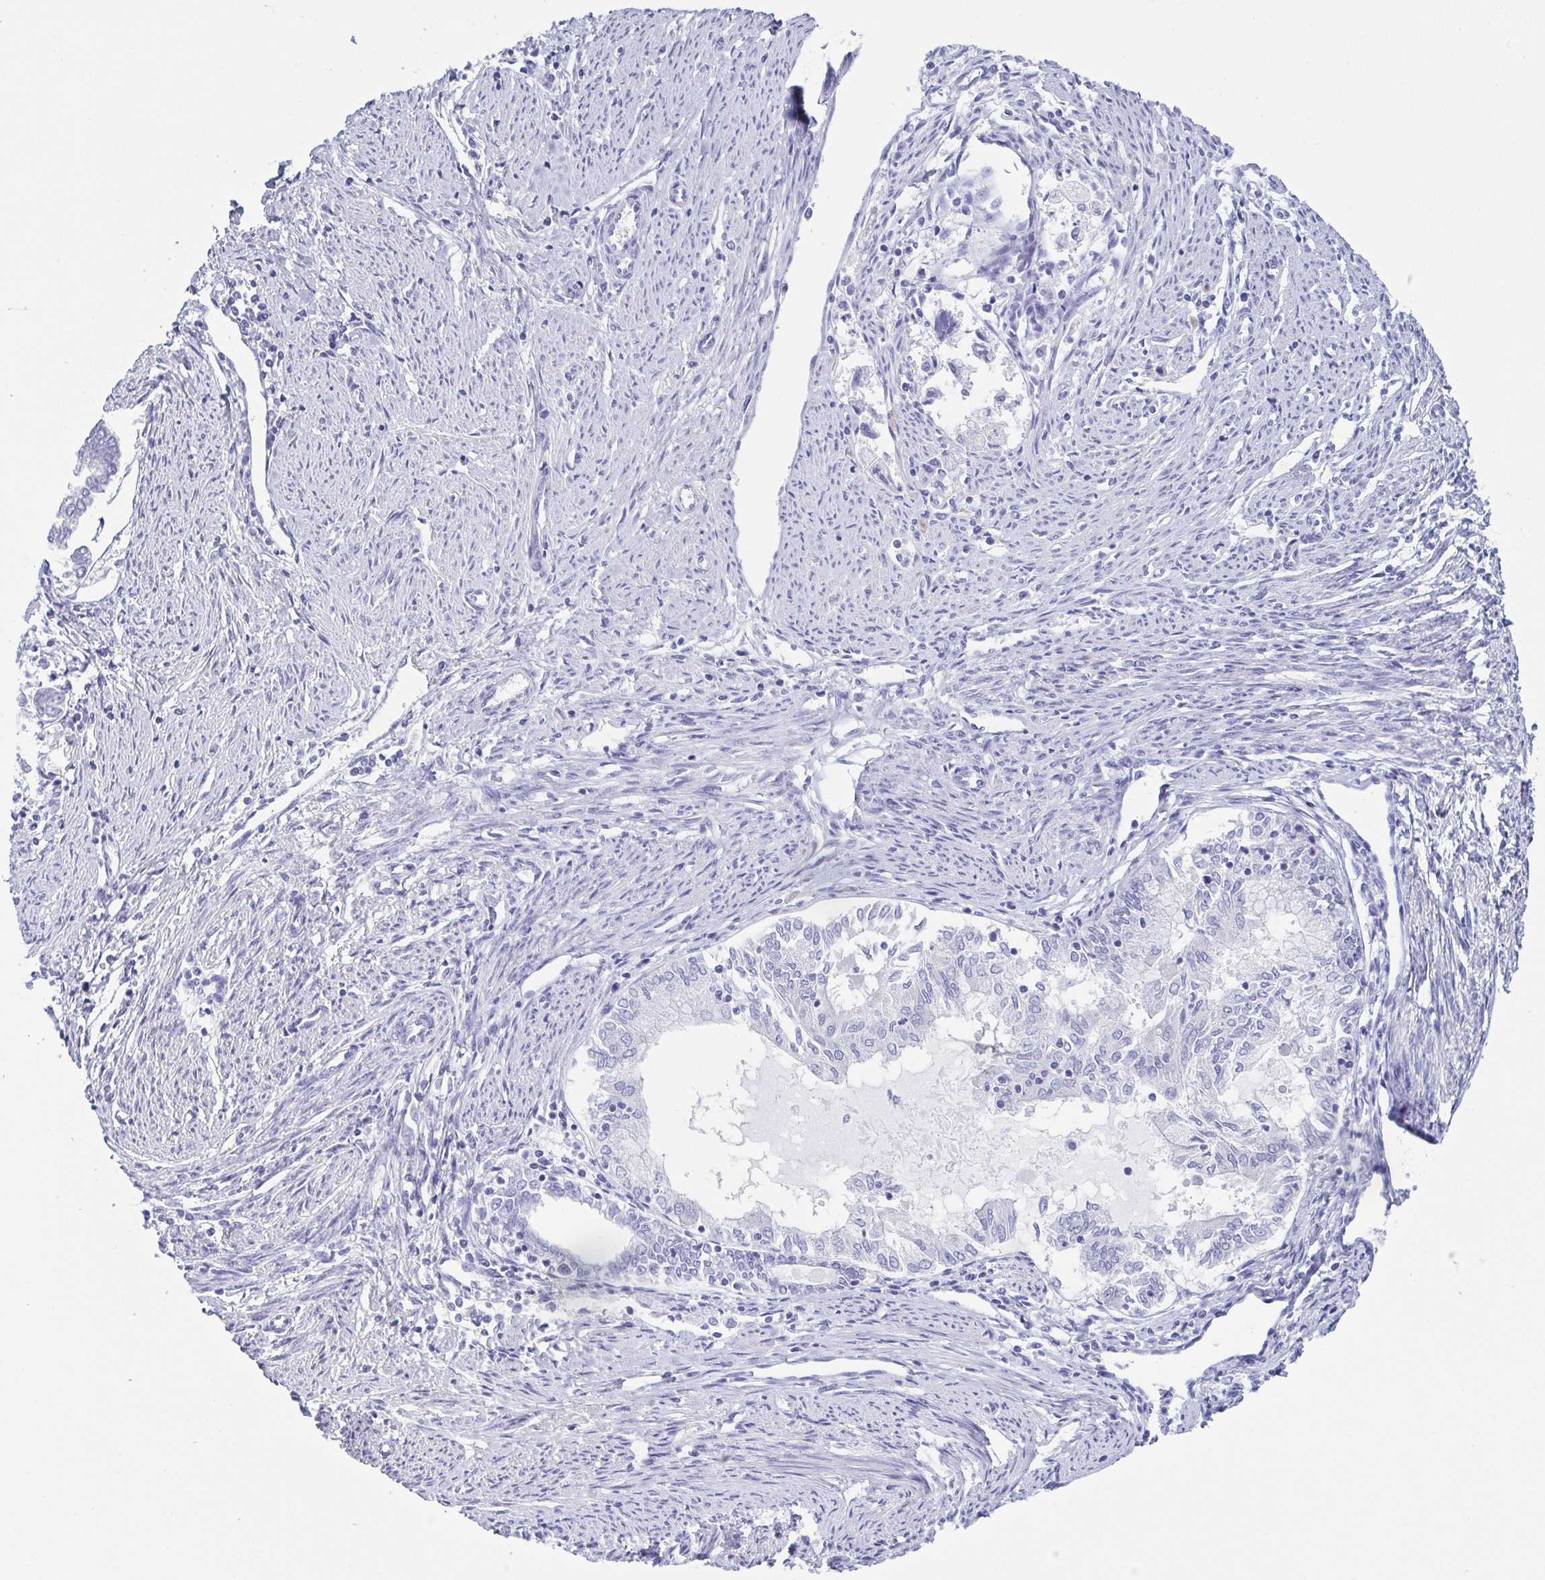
{"staining": {"intensity": "negative", "quantity": "none", "location": "none"}, "tissue": "endometrial cancer", "cell_type": "Tumor cells", "image_type": "cancer", "snomed": [{"axis": "morphology", "description": "Adenocarcinoma, NOS"}, {"axis": "topography", "description": "Endometrium"}], "caption": "Tumor cells show no significant staining in endometrial cancer (adenocarcinoma). Nuclei are stained in blue.", "gene": "DYNC1I1", "patient": {"sex": "female", "age": 79}}